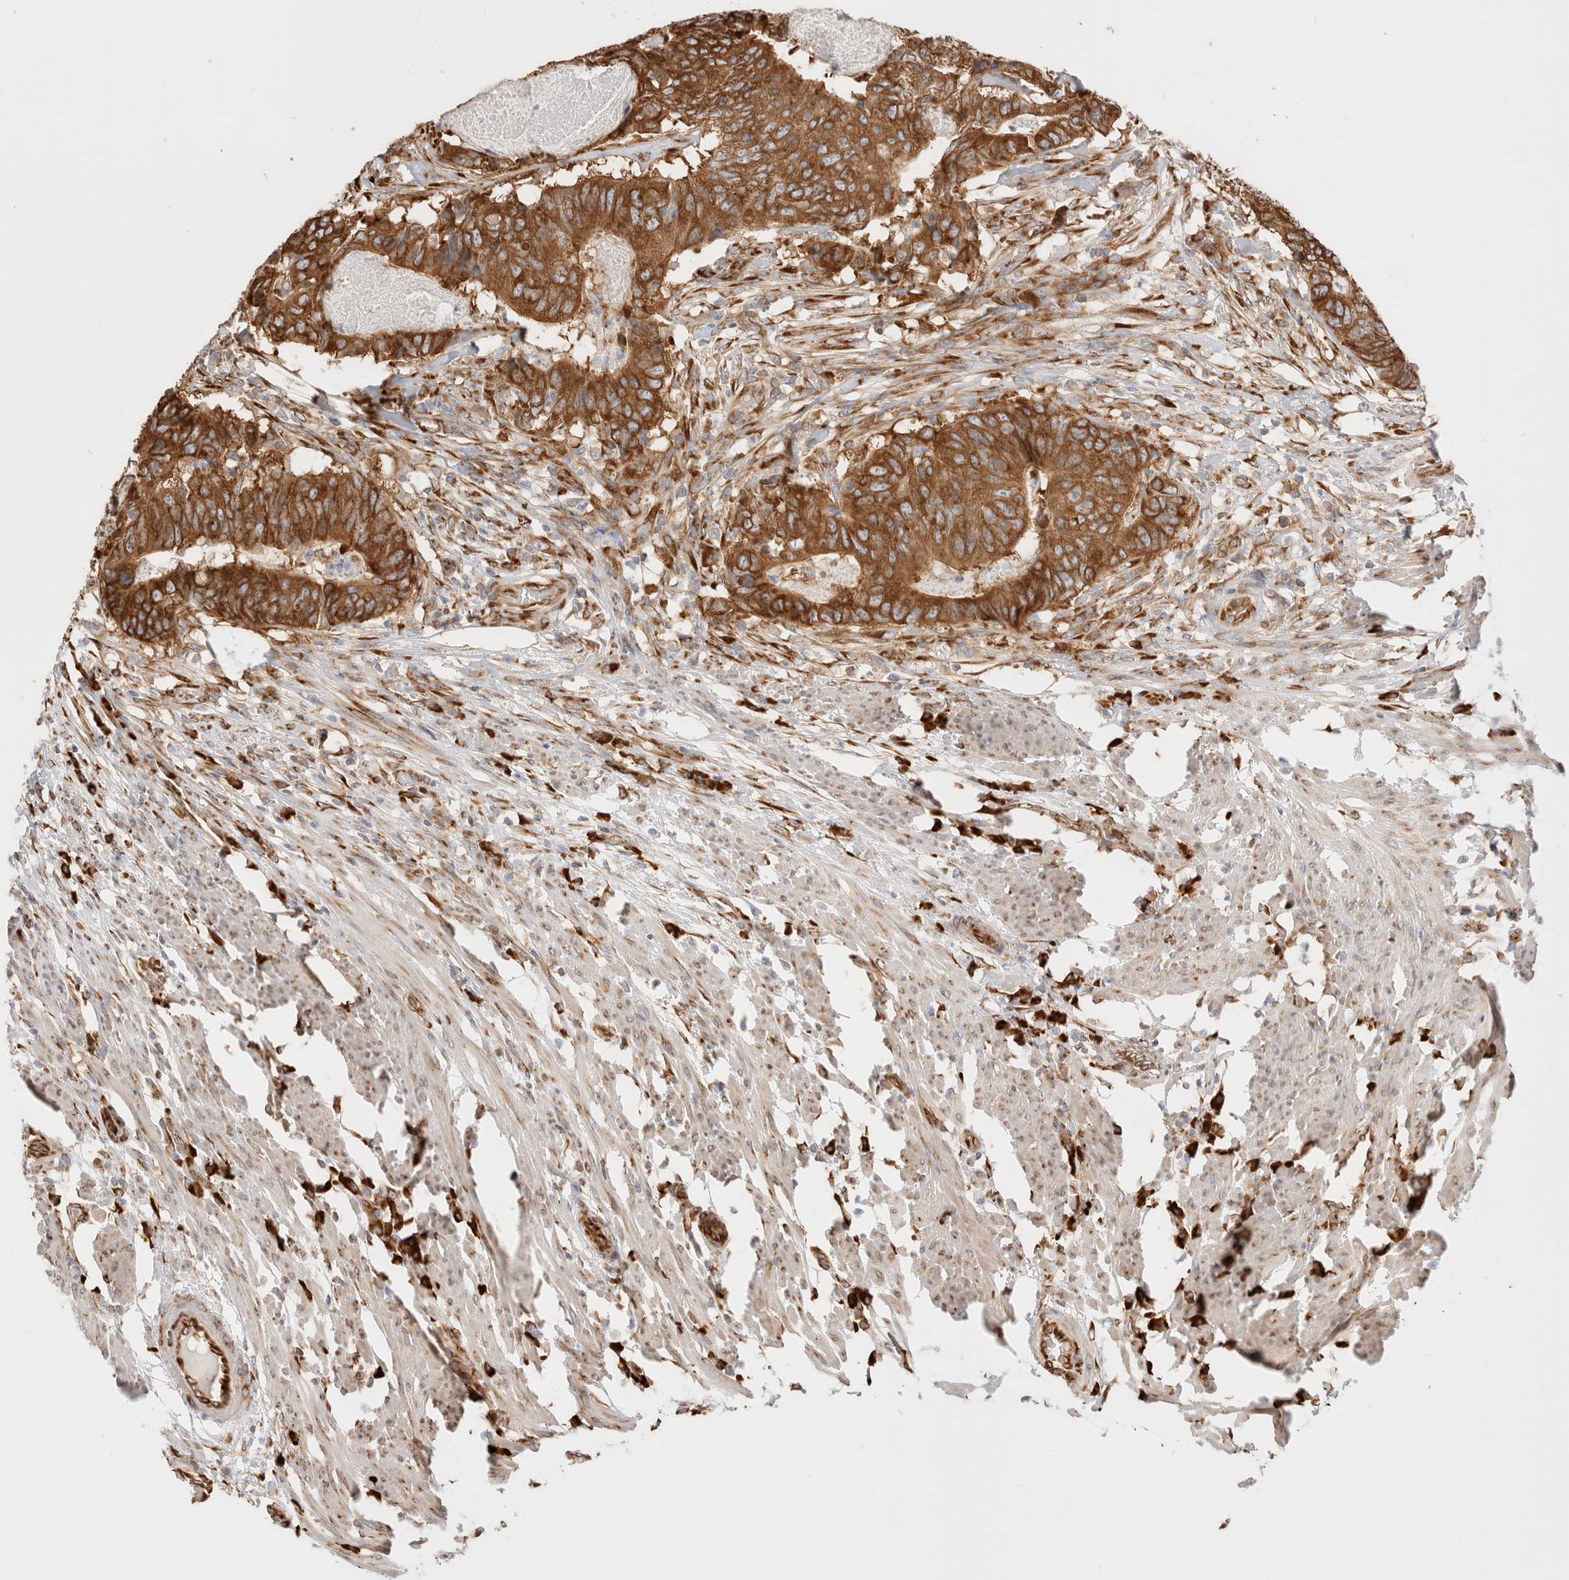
{"staining": {"intensity": "strong", "quantity": ">75%", "location": "cytoplasmic/membranous"}, "tissue": "colorectal cancer", "cell_type": "Tumor cells", "image_type": "cancer", "snomed": [{"axis": "morphology", "description": "Adenocarcinoma, NOS"}, {"axis": "topography", "description": "Colon"}], "caption": "Colorectal adenocarcinoma was stained to show a protein in brown. There is high levels of strong cytoplasmic/membranous expression in about >75% of tumor cells.", "gene": "ZC2HC1A", "patient": {"sex": "male", "age": 56}}